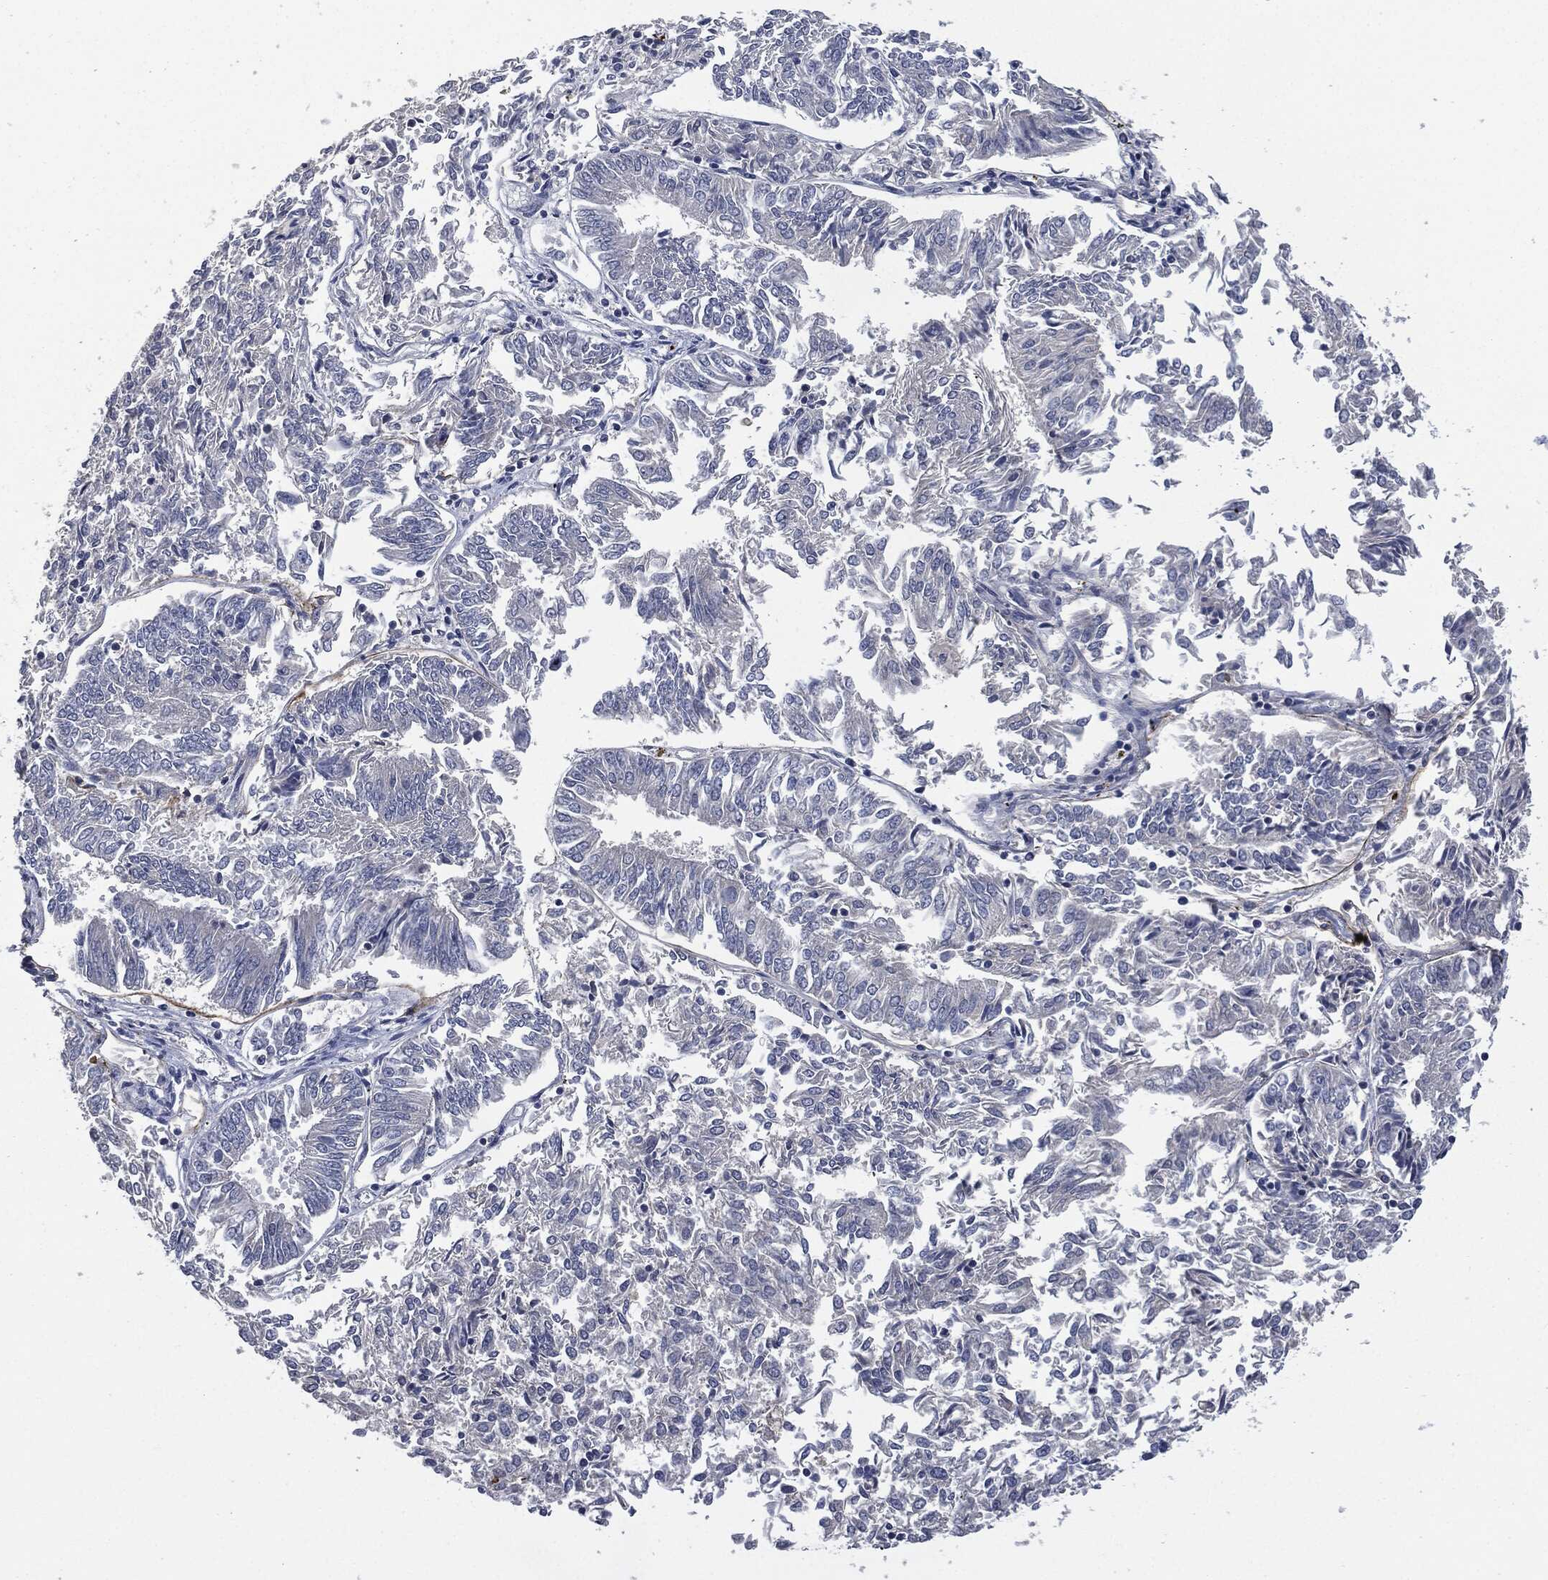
{"staining": {"intensity": "negative", "quantity": "none", "location": "none"}, "tissue": "endometrial cancer", "cell_type": "Tumor cells", "image_type": "cancer", "snomed": [{"axis": "morphology", "description": "Adenocarcinoma, NOS"}, {"axis": "topography", "description": "Endometrium"}], "caption": "This is an immunohistochemistry (IHC) image of adenocarcinoma (endometrial). There is no expression in tumor cells.", "gene": "IL1RN", "patient": {"sex": "female", "age": 58}}